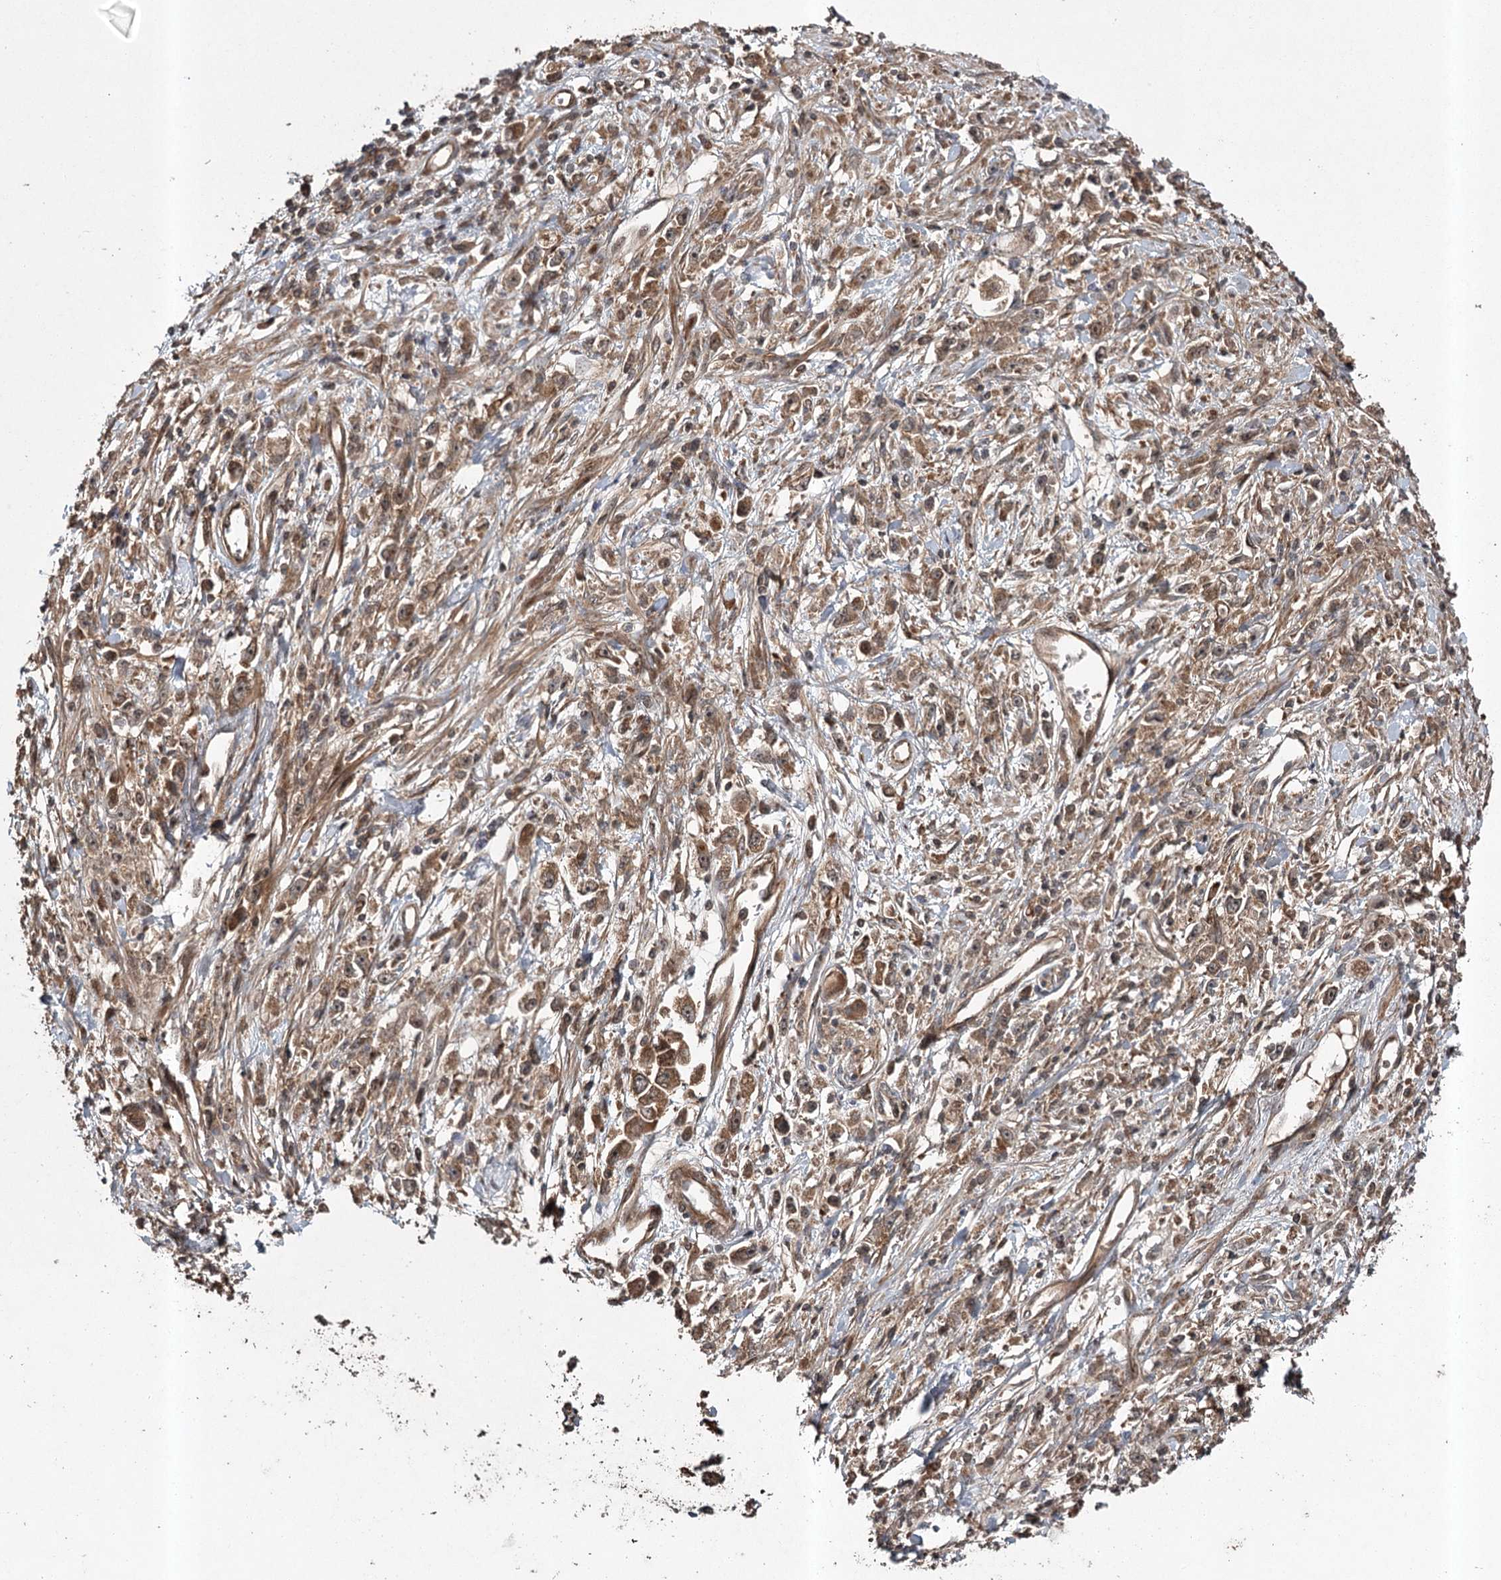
{"staining": {"intensity": "moderate", "quantity": ">75%", "location": "cytoplasmic/membranous"}, "tissue": "stomach cancer", "cell_type": "Tumor cells", "image_type": "cancer", "snomed": [{"axis": "morphology", "description": "Adenocarcinoma, NOS"}, {"axis": "topography", "description": "Stomach"}], "caption": "Immunohistochemistry image of adenocarcinoma (stomach) stained for a protein (brown), which reveals medium levels of moderate cytoplasmic/membranous staining in about >75% of tumor cells.", "gene": "RPAP3", "patient": {"sex": "female", "age": 59}}